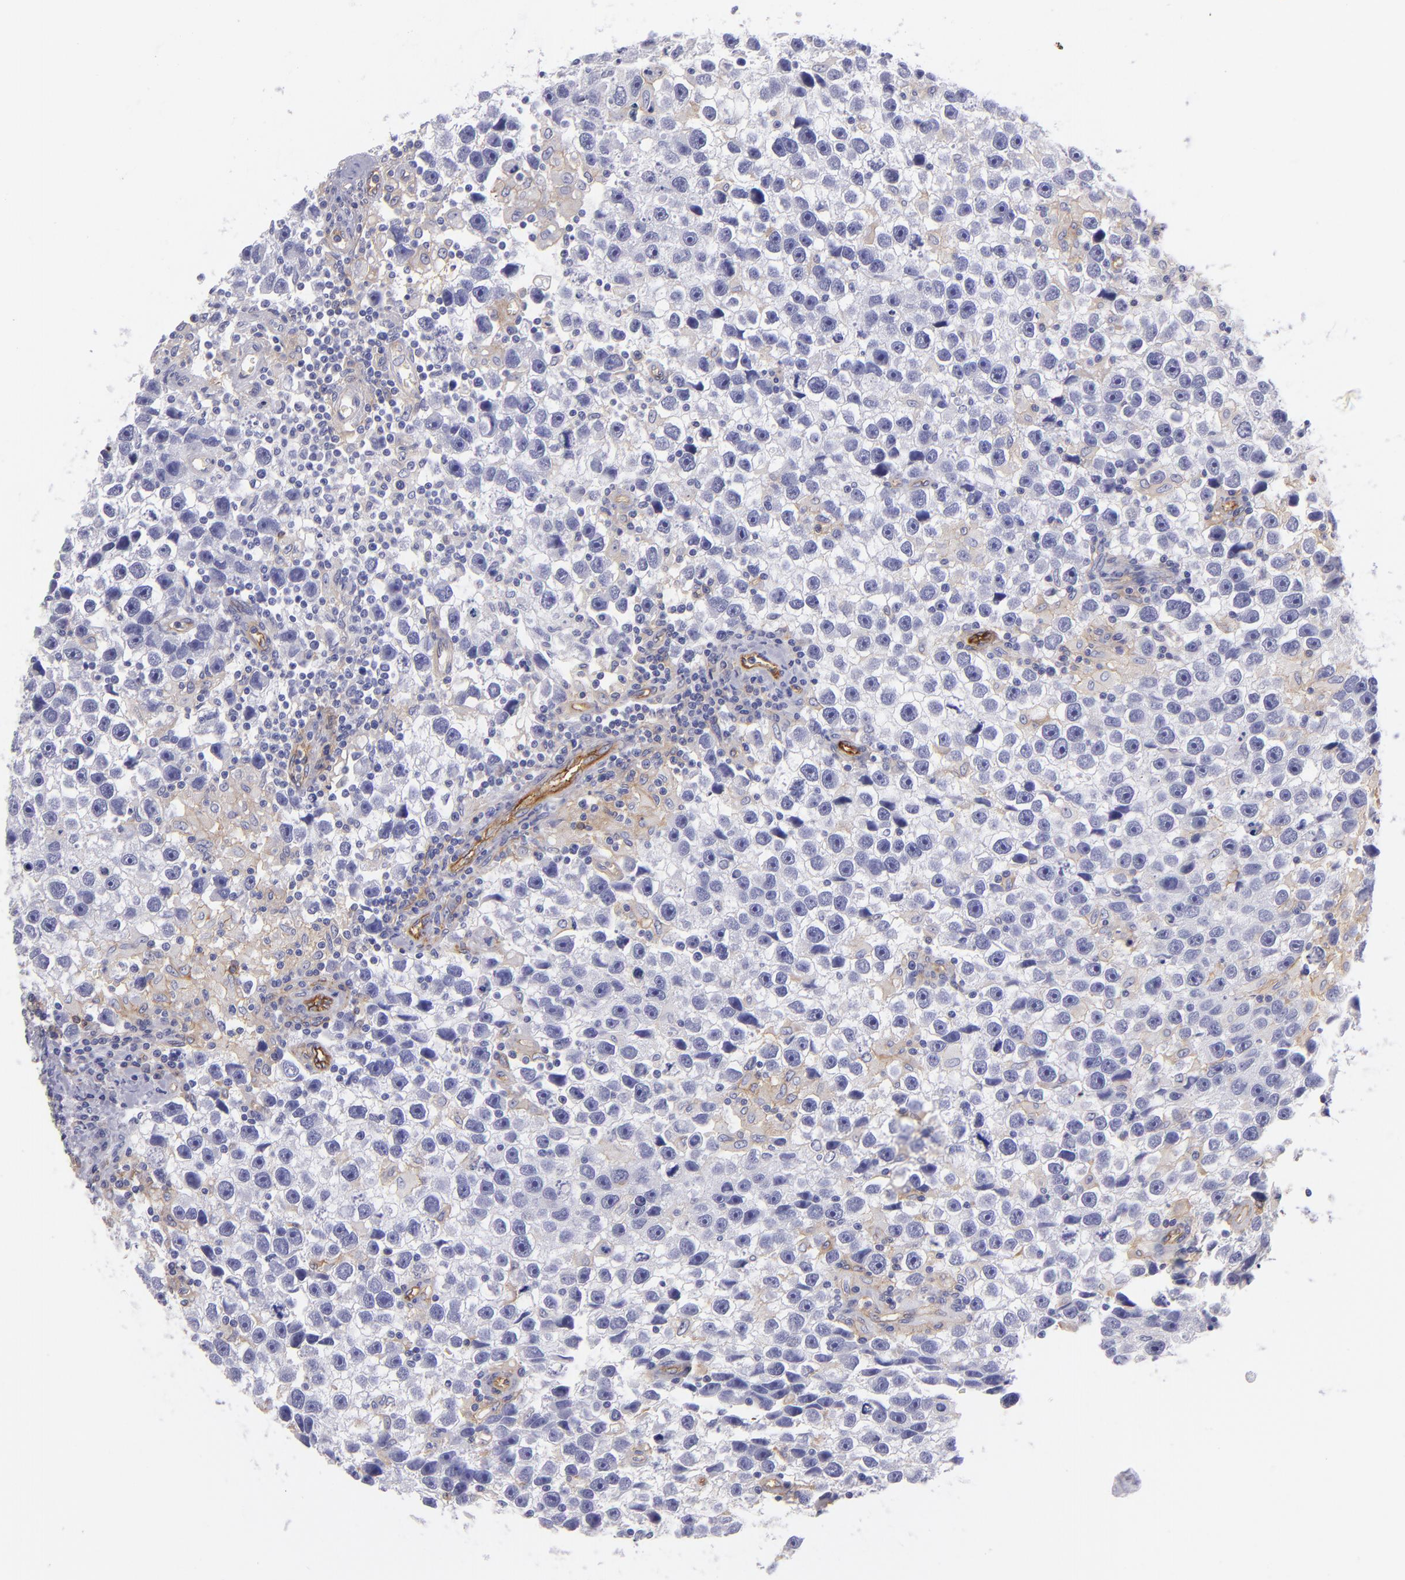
{"staining": {"intensity": "negative", "quantity": "none", "location": "none"}, "tissue": "testis cancer", "cell_type": "Tumor cells", "image_type": "cancer", "snomed": [{"axis": "morphology", "description": "Seminoma, NOS"}, {"axis": "topography", "description": "Testis"}], "caption": "Human seminoma (testis) stained for a protein using IHC exhibits no expression in tumor cells.", "gene": "ENTPD1", "patient": {"sex": "male", "age": 43}}